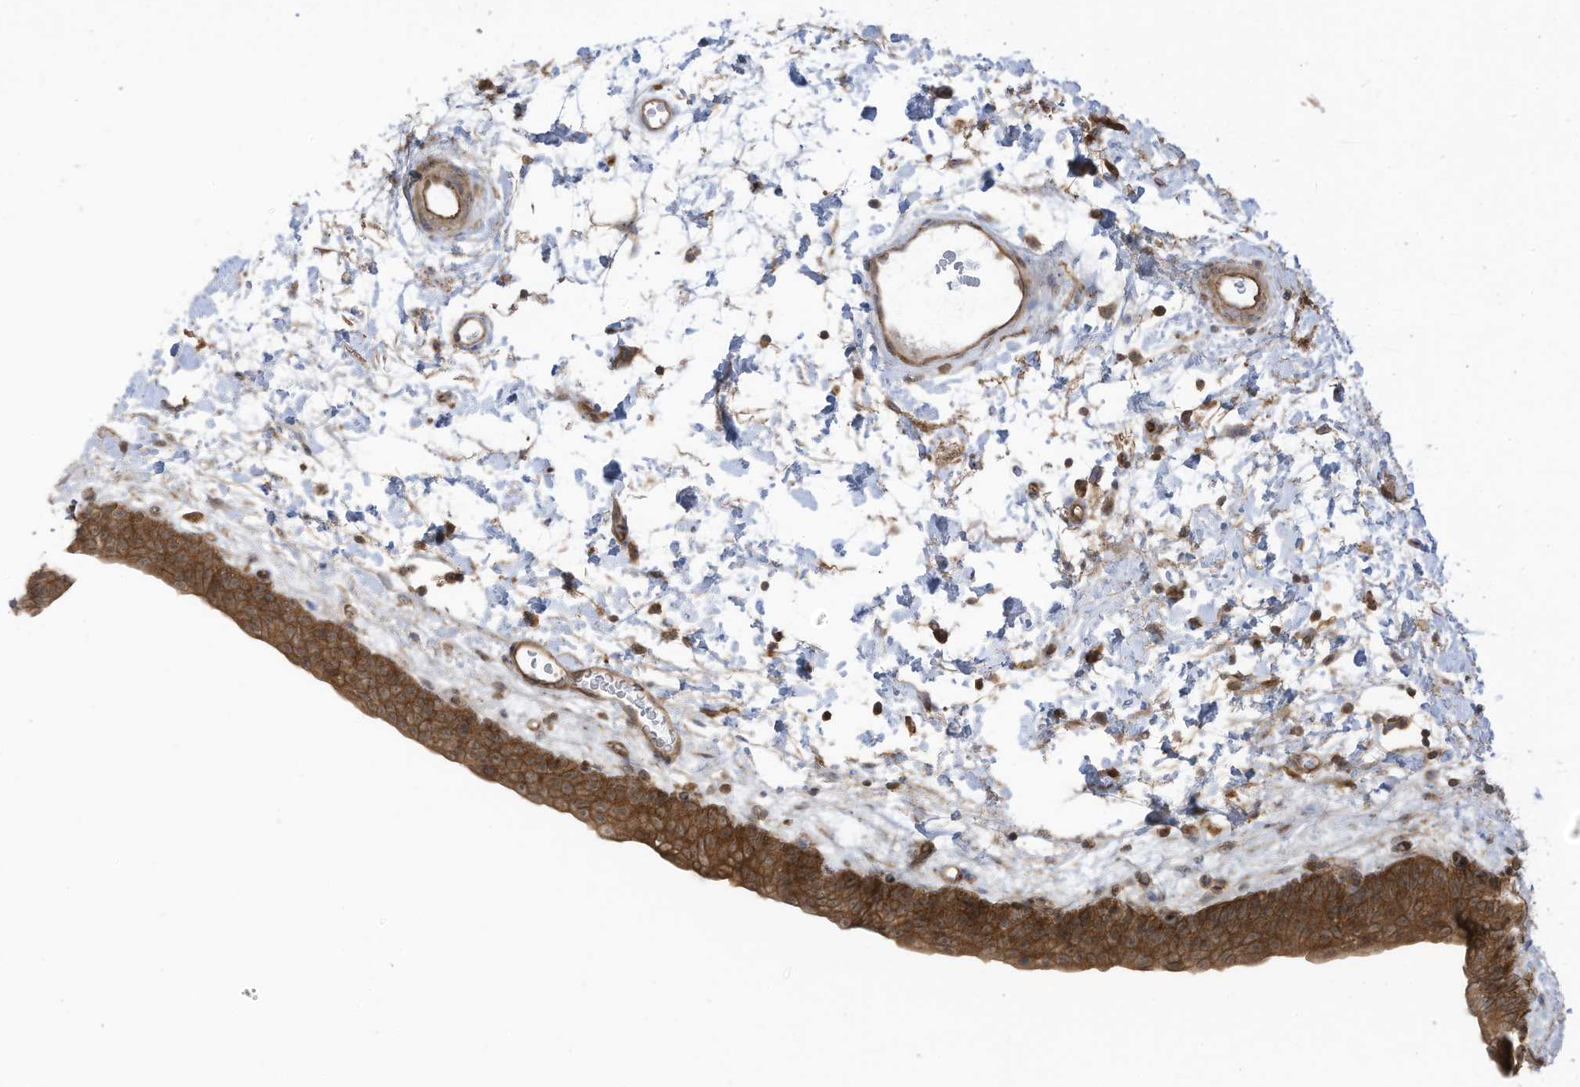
{"staining": {"intensity": "moderate", "quantity": ">75%", "location": "cytoplasmic/membranous"}, "tissue": "urinary bladder", "cell_type": "Urothelial cells", "image_type": "normal", "snomed": [{"axis": "morphology", "description": "Normal tissue, NOS"}, {"axis": "topography", "description": "Urinary bladder"}], "caption": "About >75% of urothelial cells in normal urinary bladder demonstrate moderate cytoplasmic/membranous protein staining as visualized by brown immunohistochemical staining.", "gene": "REPS1", "patient": {"sex": "male", "age": 83}}